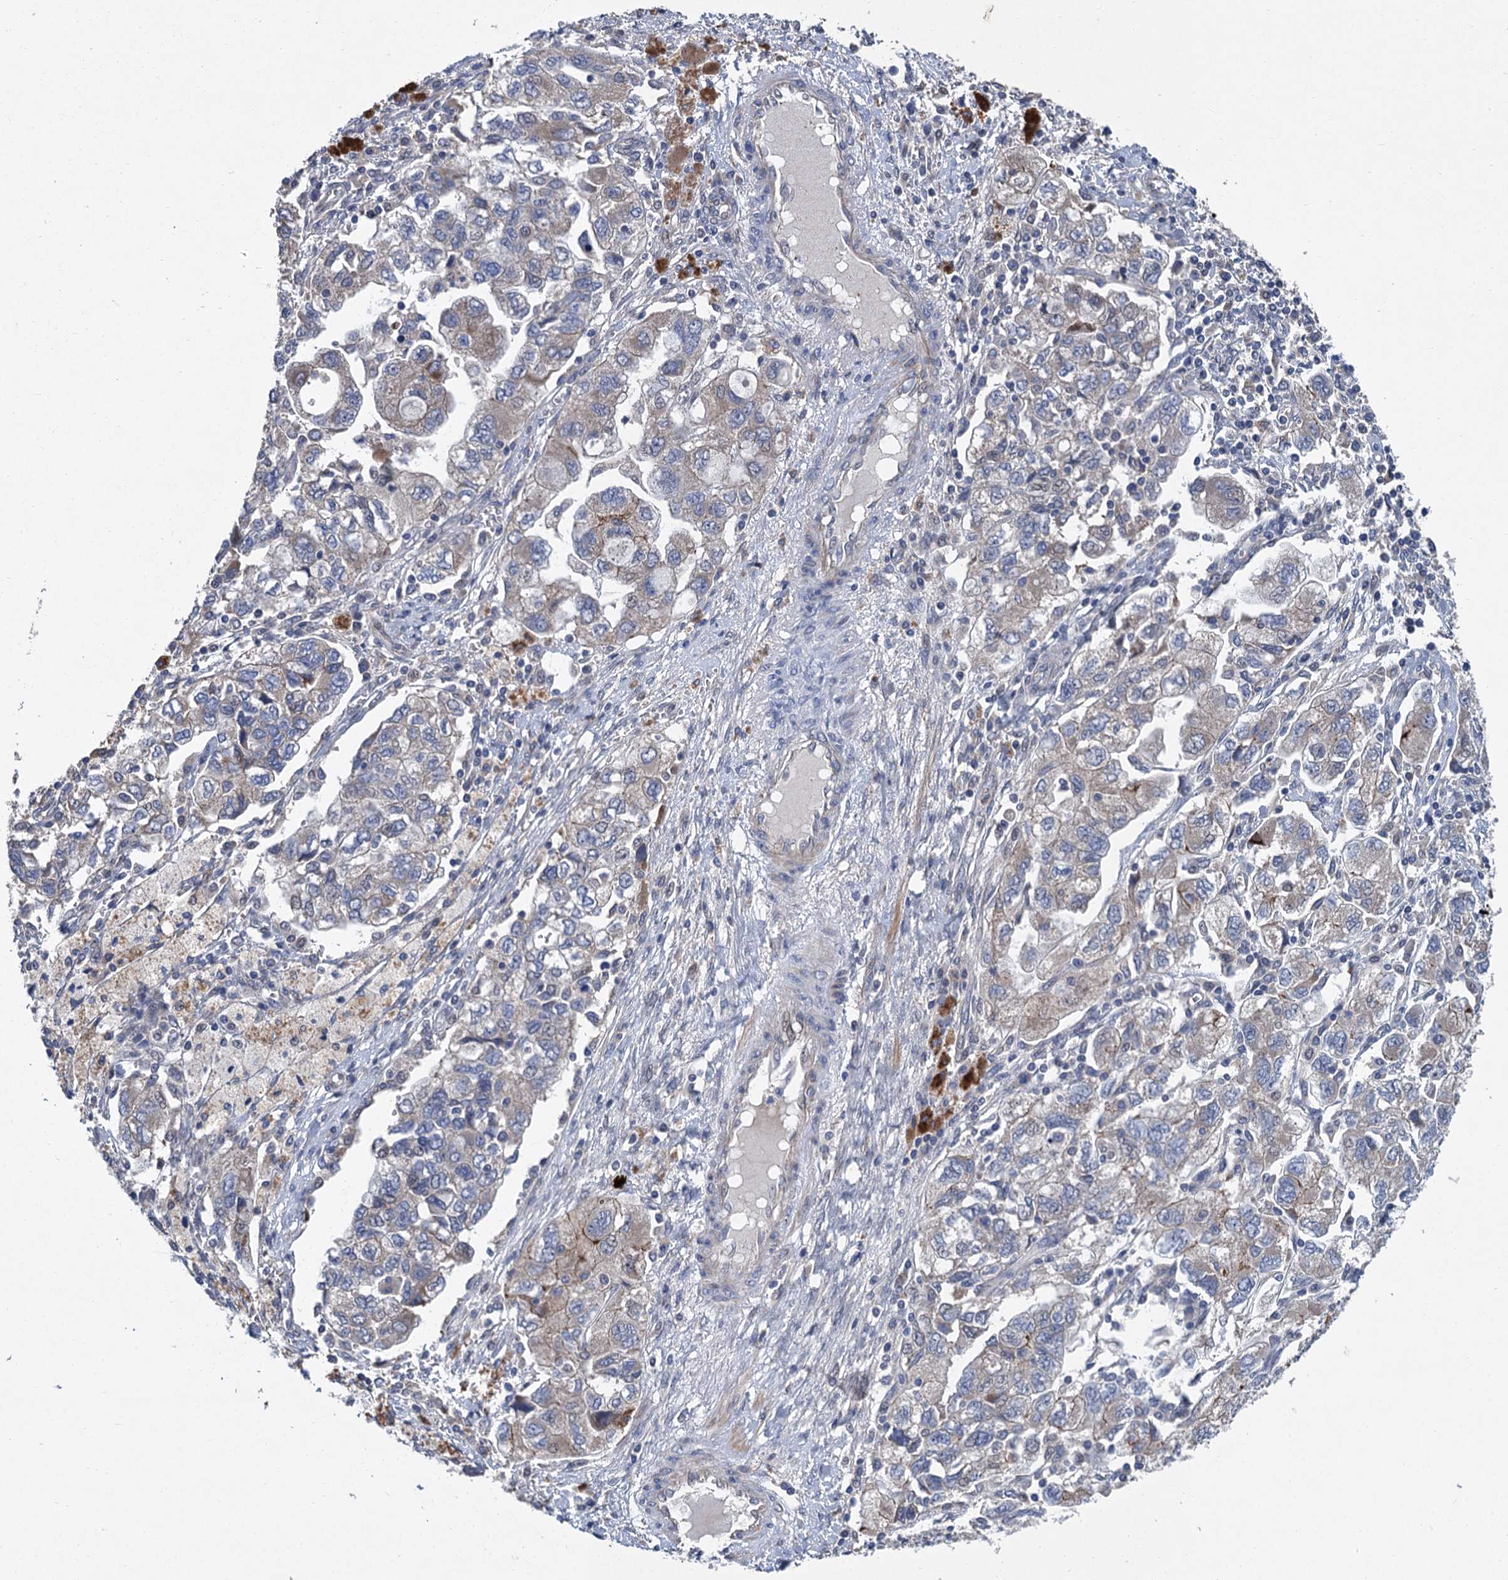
{"staining": {"intensity": "weak", "quantity": "<25%", "location": "cytoplasmic/membranous"}, "tissue": "ovarian cancer", "cell_type": "Tumor cells", "image_type": "cancer", "snomed": [{"axis": "morphology", "description": "Carcinoma, NOS"}, {"axis": "morphology", "description": "Cystadenocarcinoma, serous, NOS"}, {"axis": "topography", "description": "Ovary"}], "caption": "The histopathology image displays no significant positivity in tumor cells of ovarian cancer.", "gene": "TRAF7", "patient": {"sex": "female", "age": 69}}